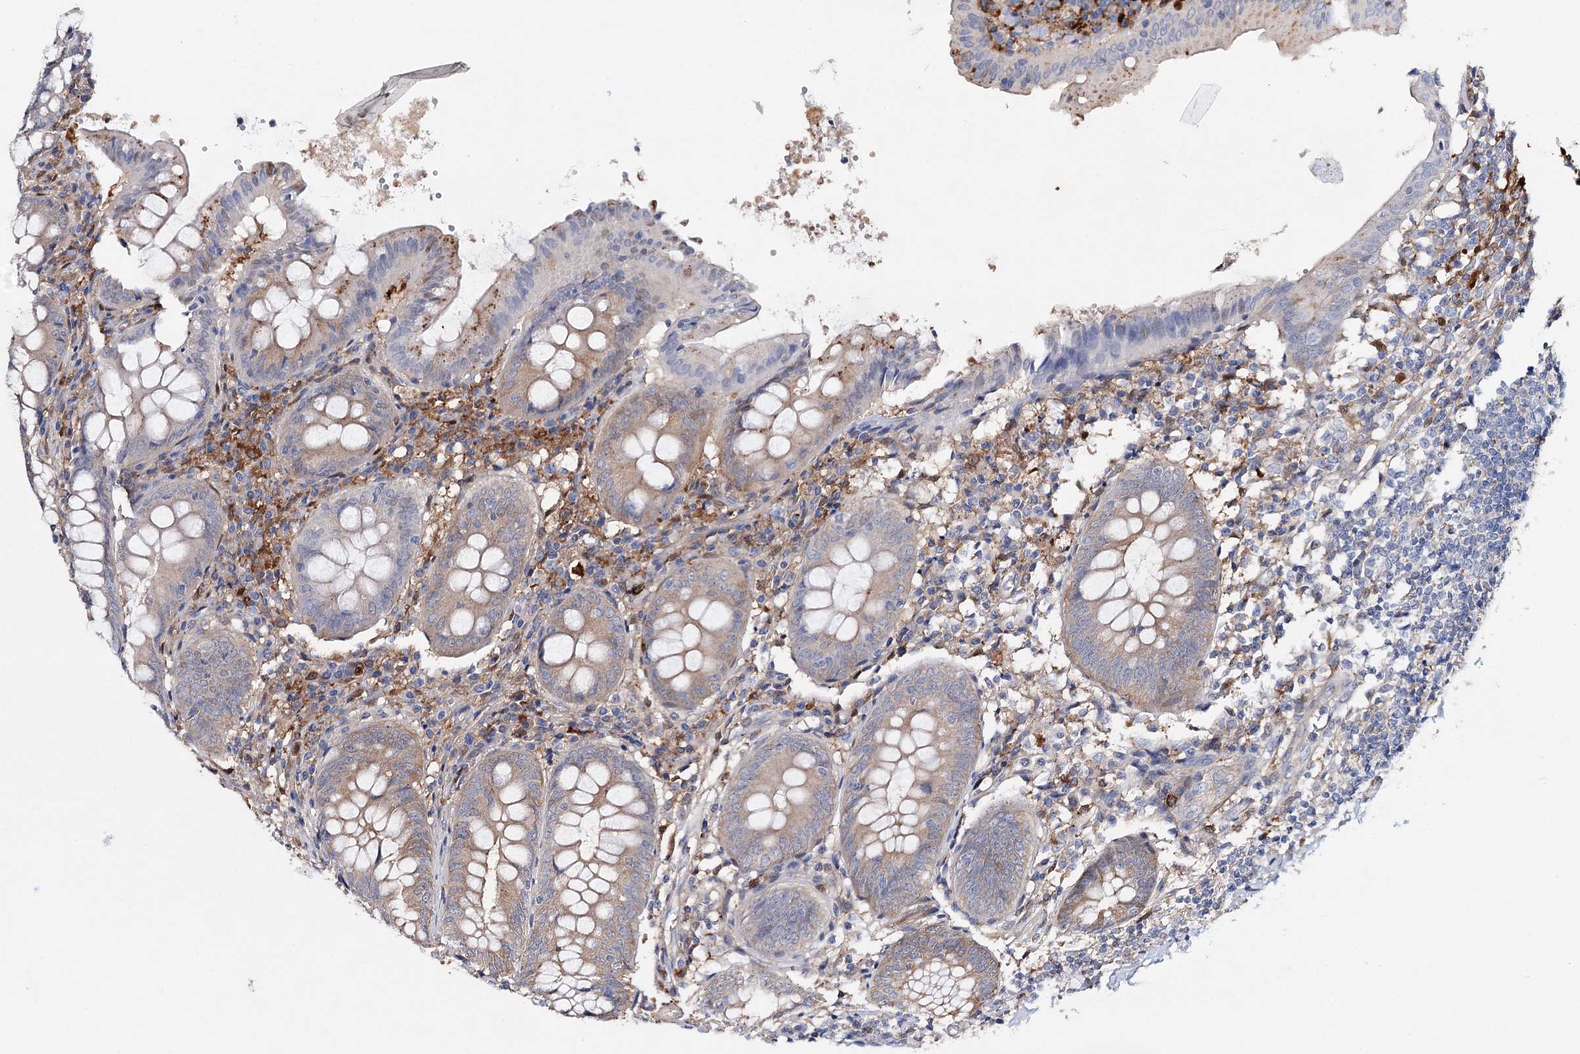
{"staining": {"intensity": "moderate", "quantity": "25%-75%", "location": "cytoplasmic/membranous"}, "tissue": "appendix", "cell_type": "Glandular cells", "image_type": "normal", "snomed": [{"axis": "morphology", "description": "Normal tissue, NOS"}, {"axis": "topography", "description": "Appendix"}], "caption": "Immunohistochemical staining of unremarkable human appendix reveals medium levels of moderate cytoplasmic/membranous staining in approximately 25%-75% of glandular cells.", "gene": "CFAP46", "patient": {"sex": "female", "age": 54}}